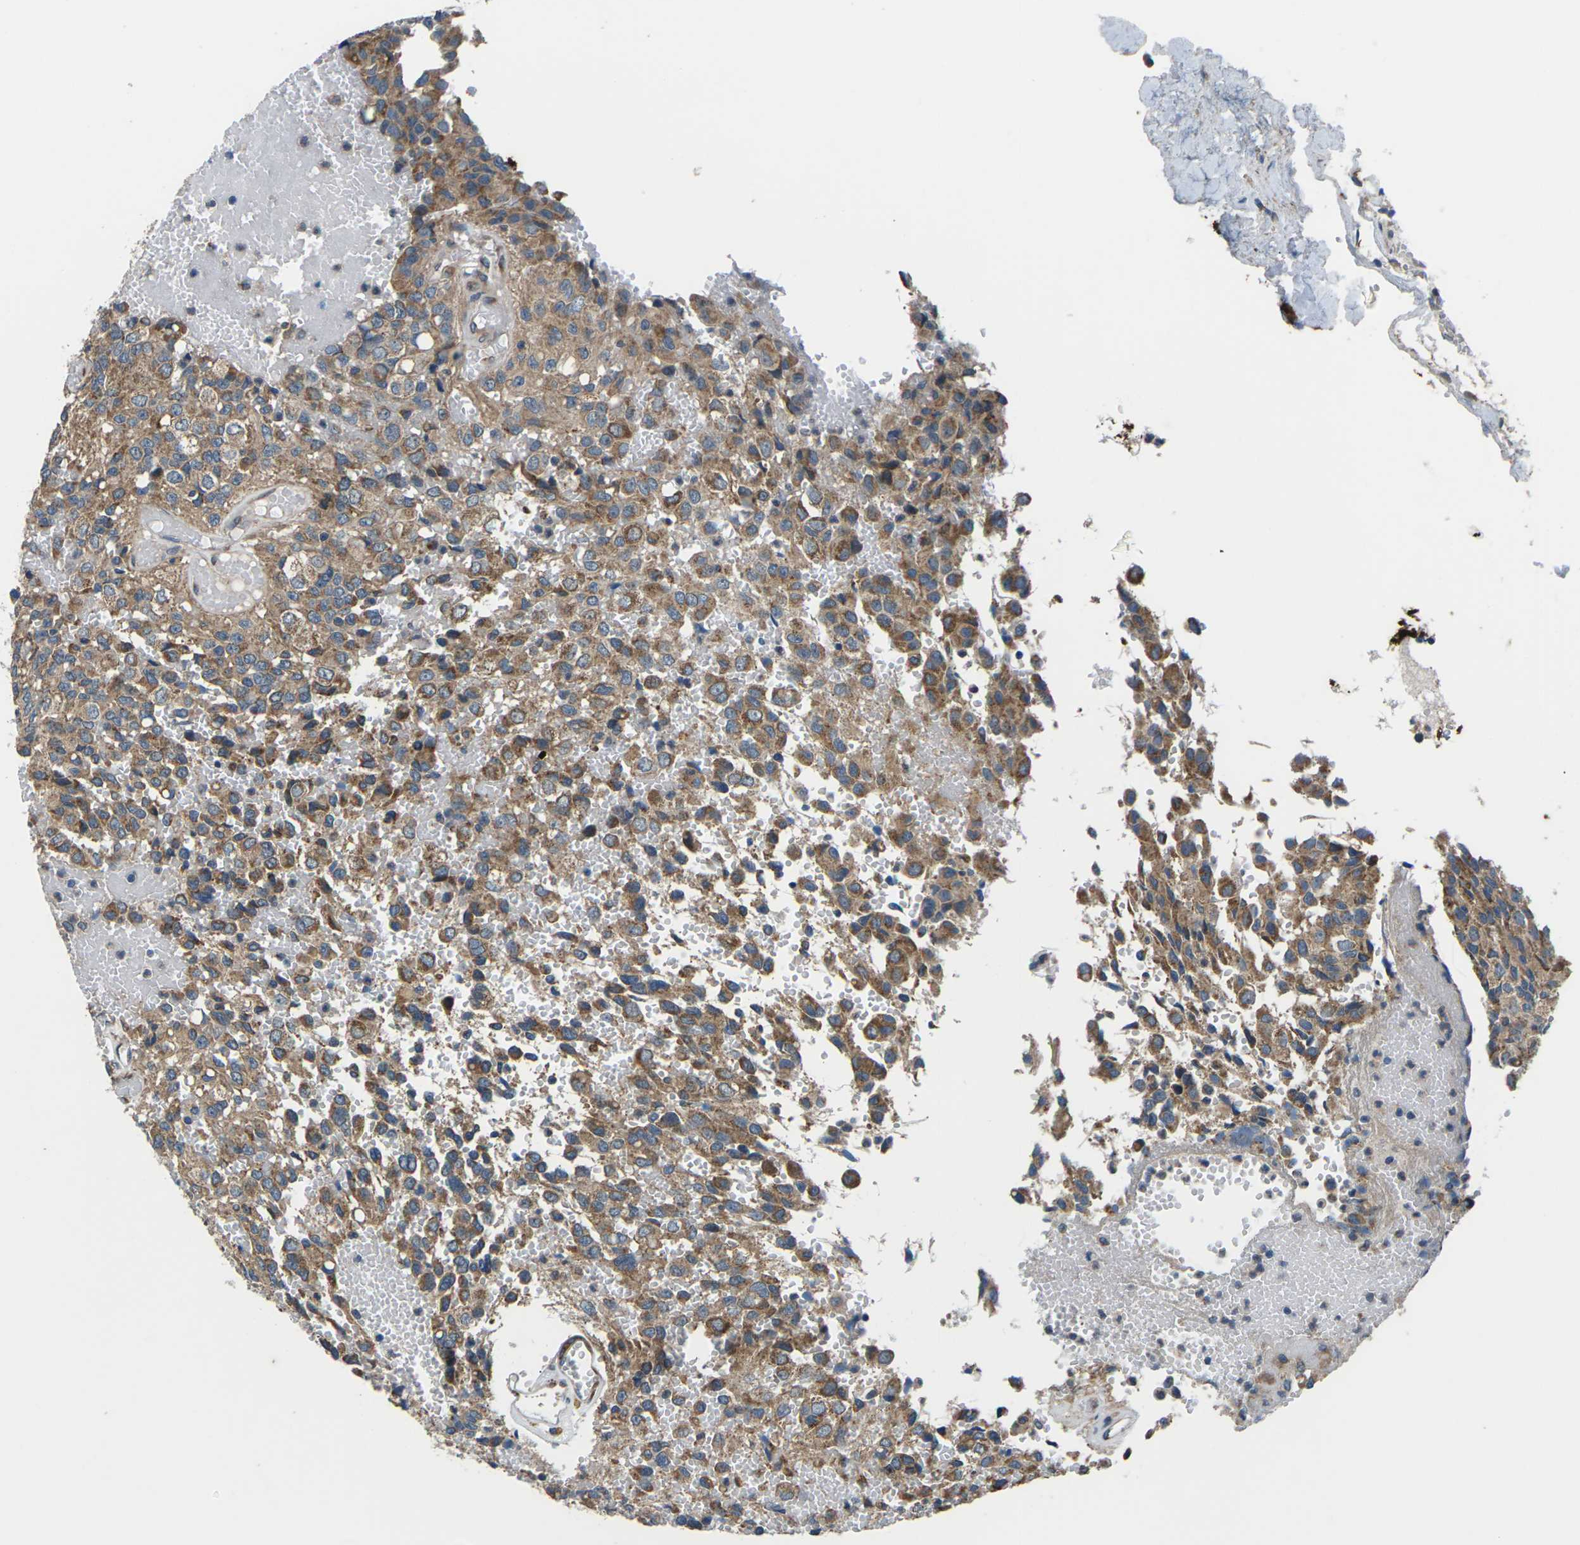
{"staining": {"intensity": "moderate", "quantity": ">75%", "location": "cytoplasmic/membranous"}, "tissue": "glioma", "cell_type": "Tumor cells", "image_type": "cancer", "snomed": [{"axis": "morphology", "description": "Glioma, malignant, High grade"}, {"axis": "topography", "description": "Brain"}], "caption": "IHC photomicrograph of neoplastic tissue: glioma stained using IHC exhibits medium levels of moderate protein expression localized specifically in the cytoplasmic/membranous of tumor cells, appearing as a cytoplasmic/membranous brown color.", "gene": "GABRP", "patient": {"sex": "male", "age": 32}}